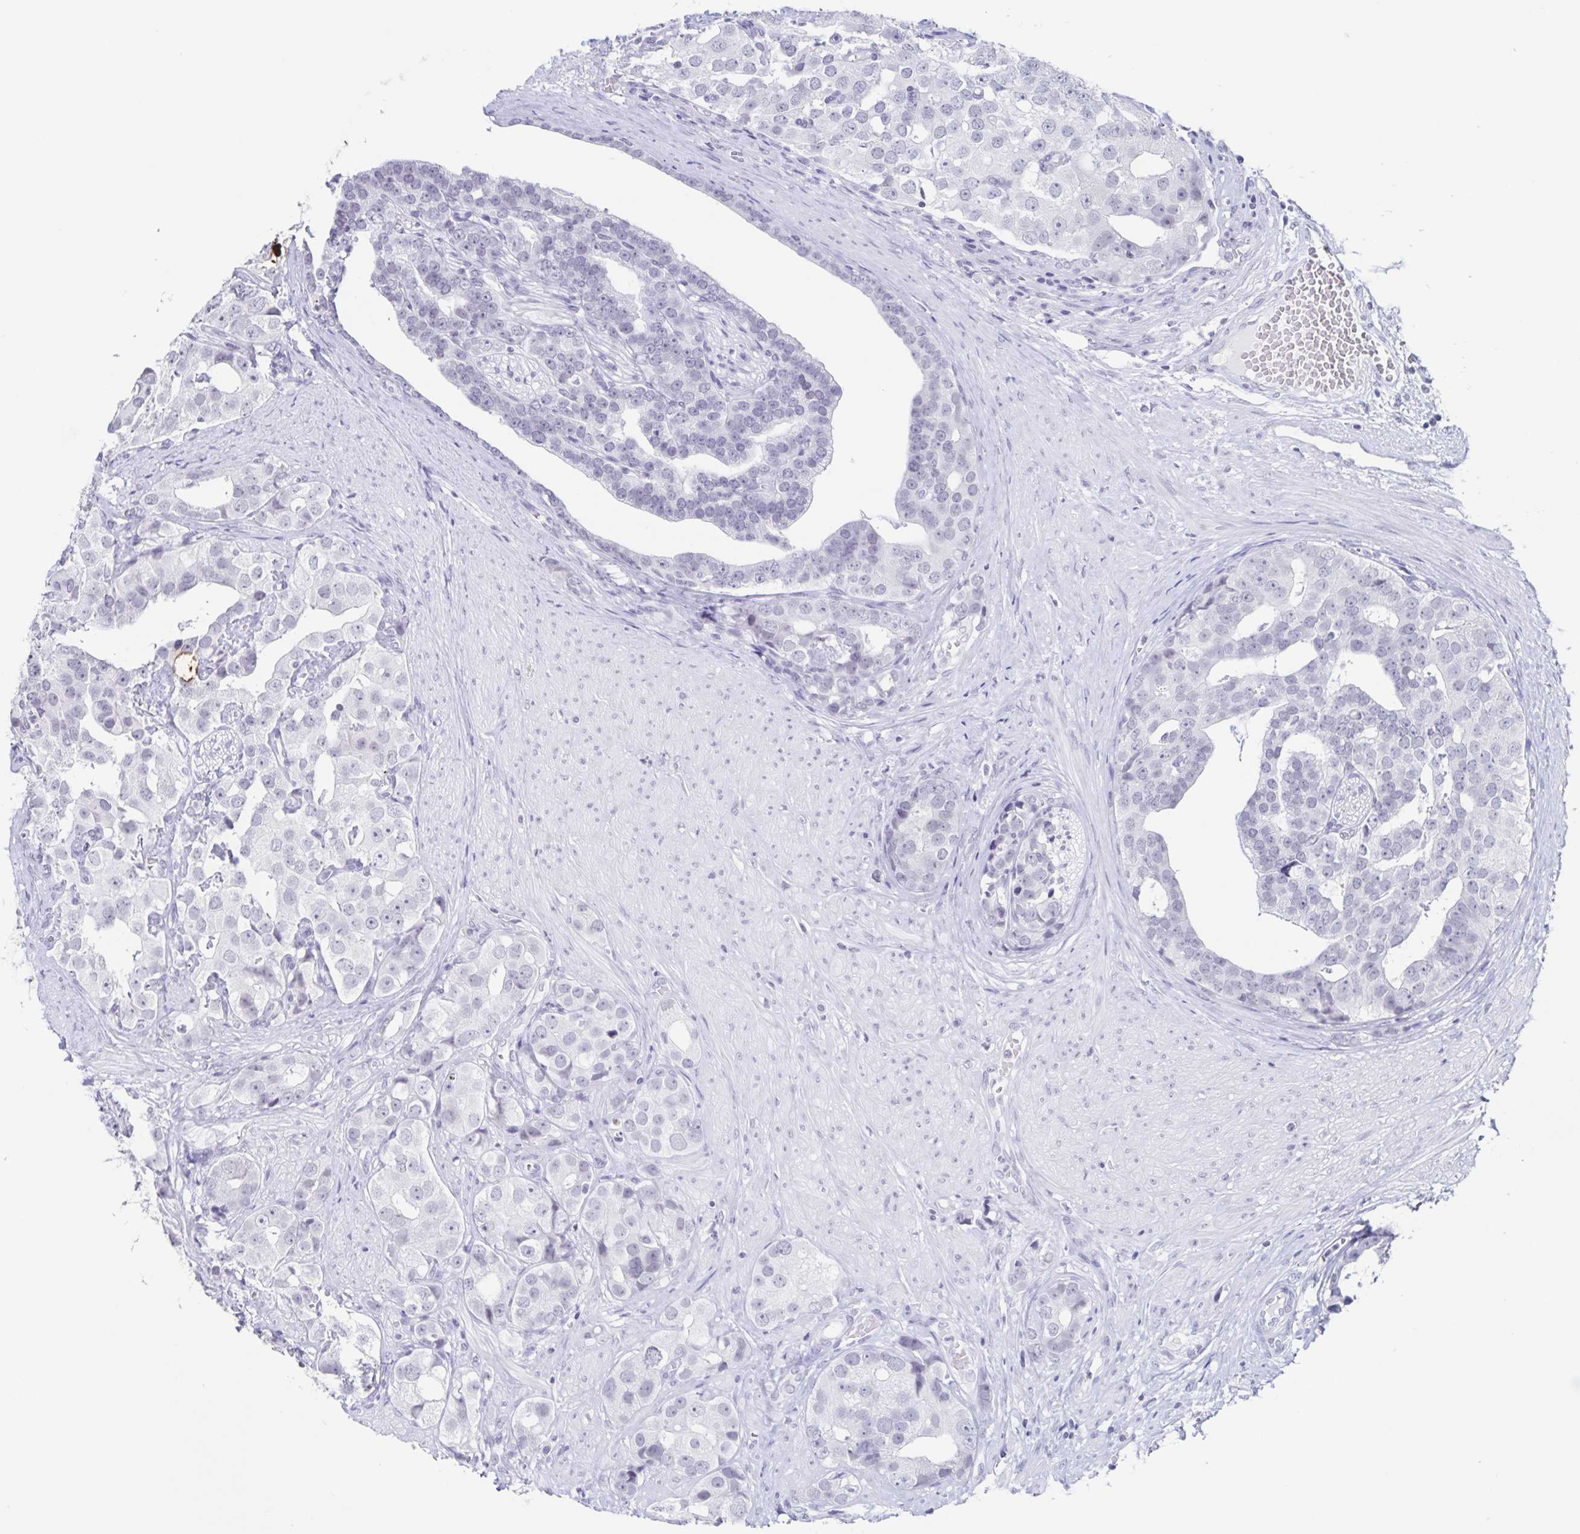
{"staining": {"intensity": "negative", "quantity": "none", "location": "none"}, "tissue": "prostate cancer", "cell_type": "Tumor cells", "image_type": "cancer", "snomed": [{"axis": "morphology", "description": "Adenocarcinoma, High grade"}, {"axis": "topography", "description": "Prostate"}], "caption": "Tumor cells are negative for protein expression in human prostate cancer.", "gene": "LCE6A", "patient": {"sex": "male", "age": 71}}